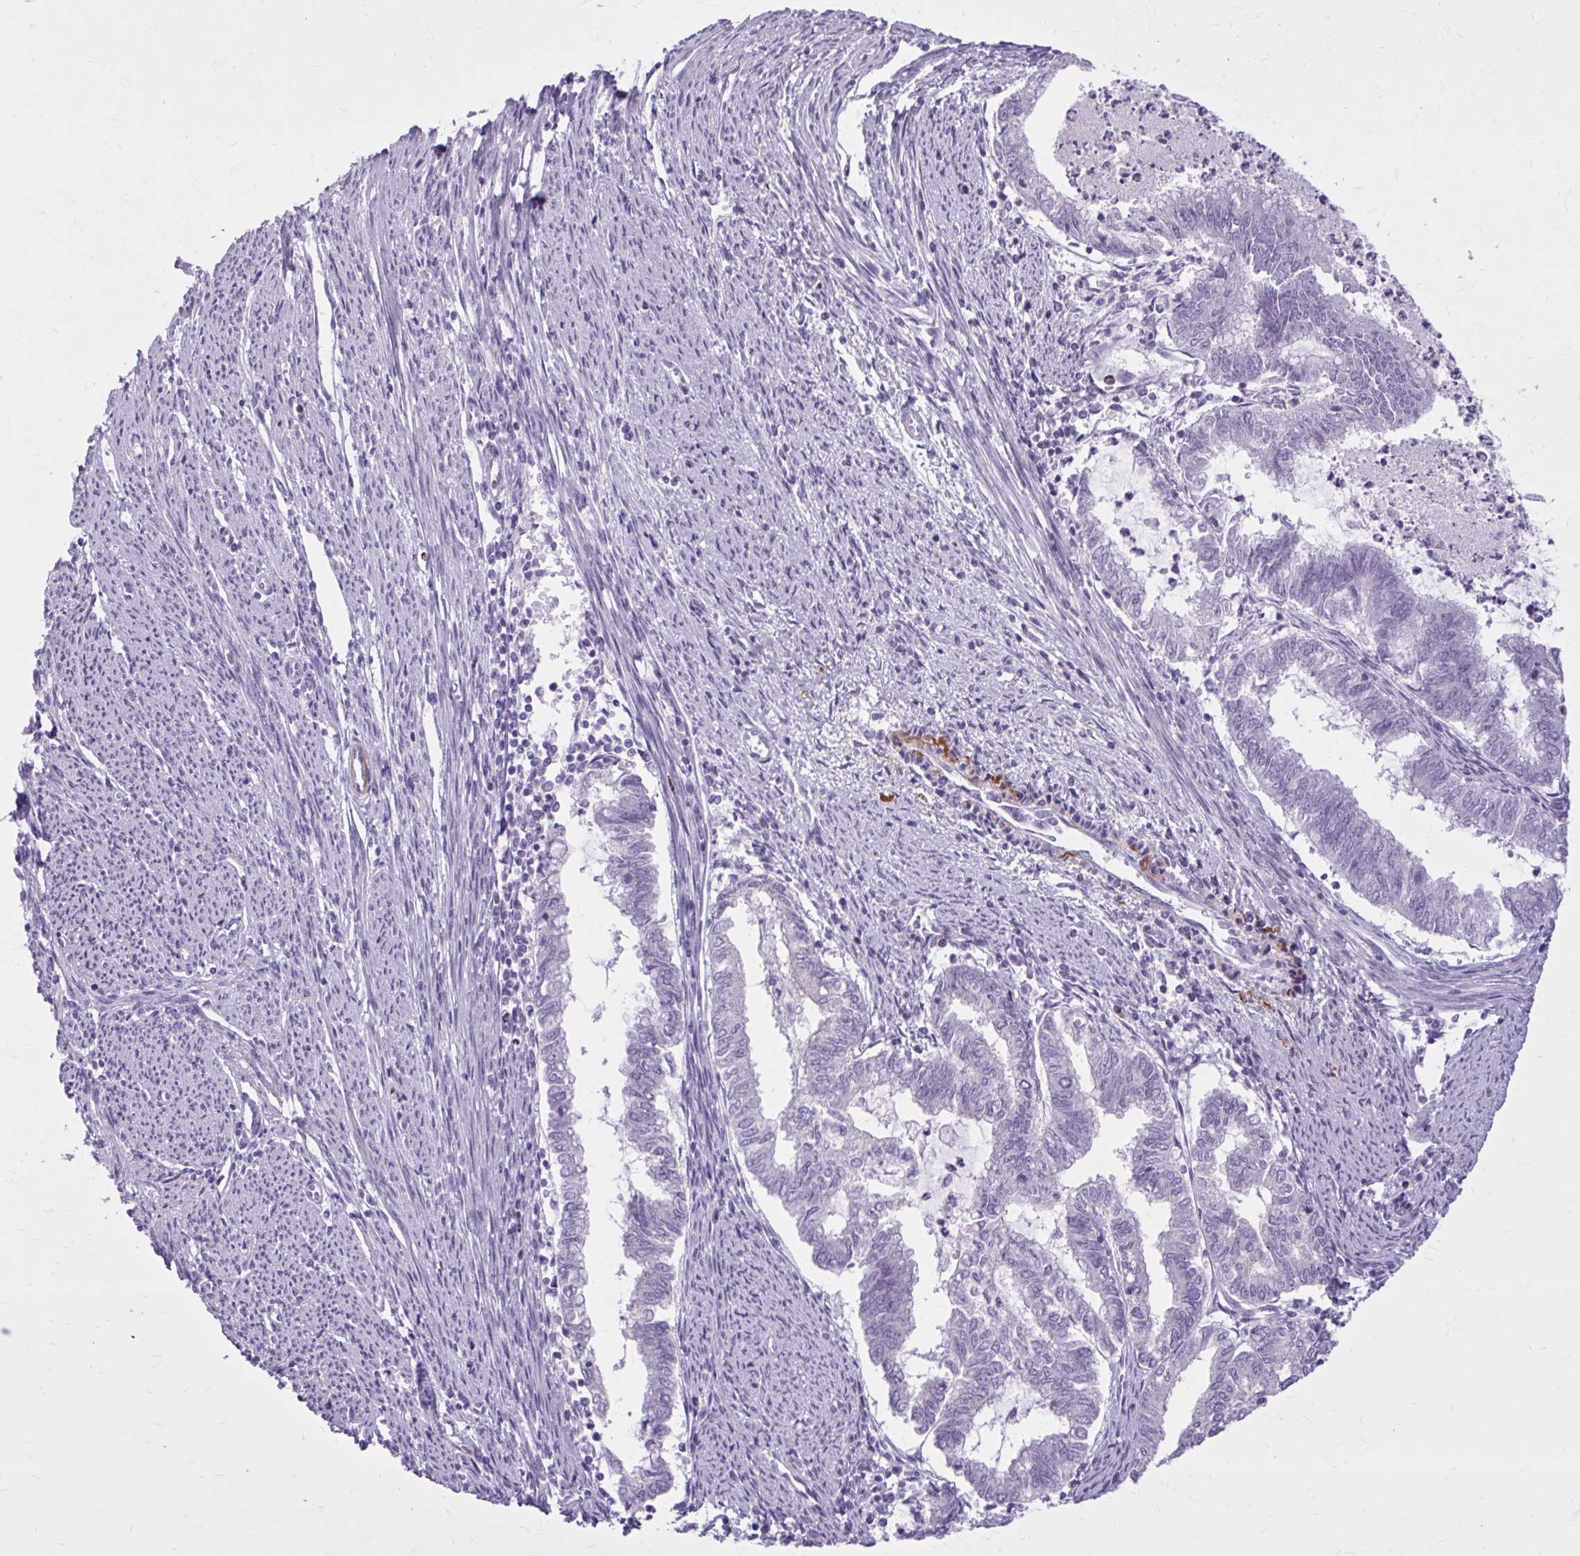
{"staining": {"intensity": "negative", "quantity": "none", "location": "none"}, "tissue": "endometrial cancer", "cell_type": "Tumor cells", "image_type": "cancer", "snomed": [{"axis": "morphology", "description": "Adenocarcinoma, NOS"}, {"axis": "topography", "description": "Endometrium"}], "caption": "The immunohistochemistry (IHC) photomicrograph has no significant expression in tumor cells of endometrial adenocarcinoma tissue.", "gene": "OR4B1", "patient": {"sex": "female", "age": 79}}